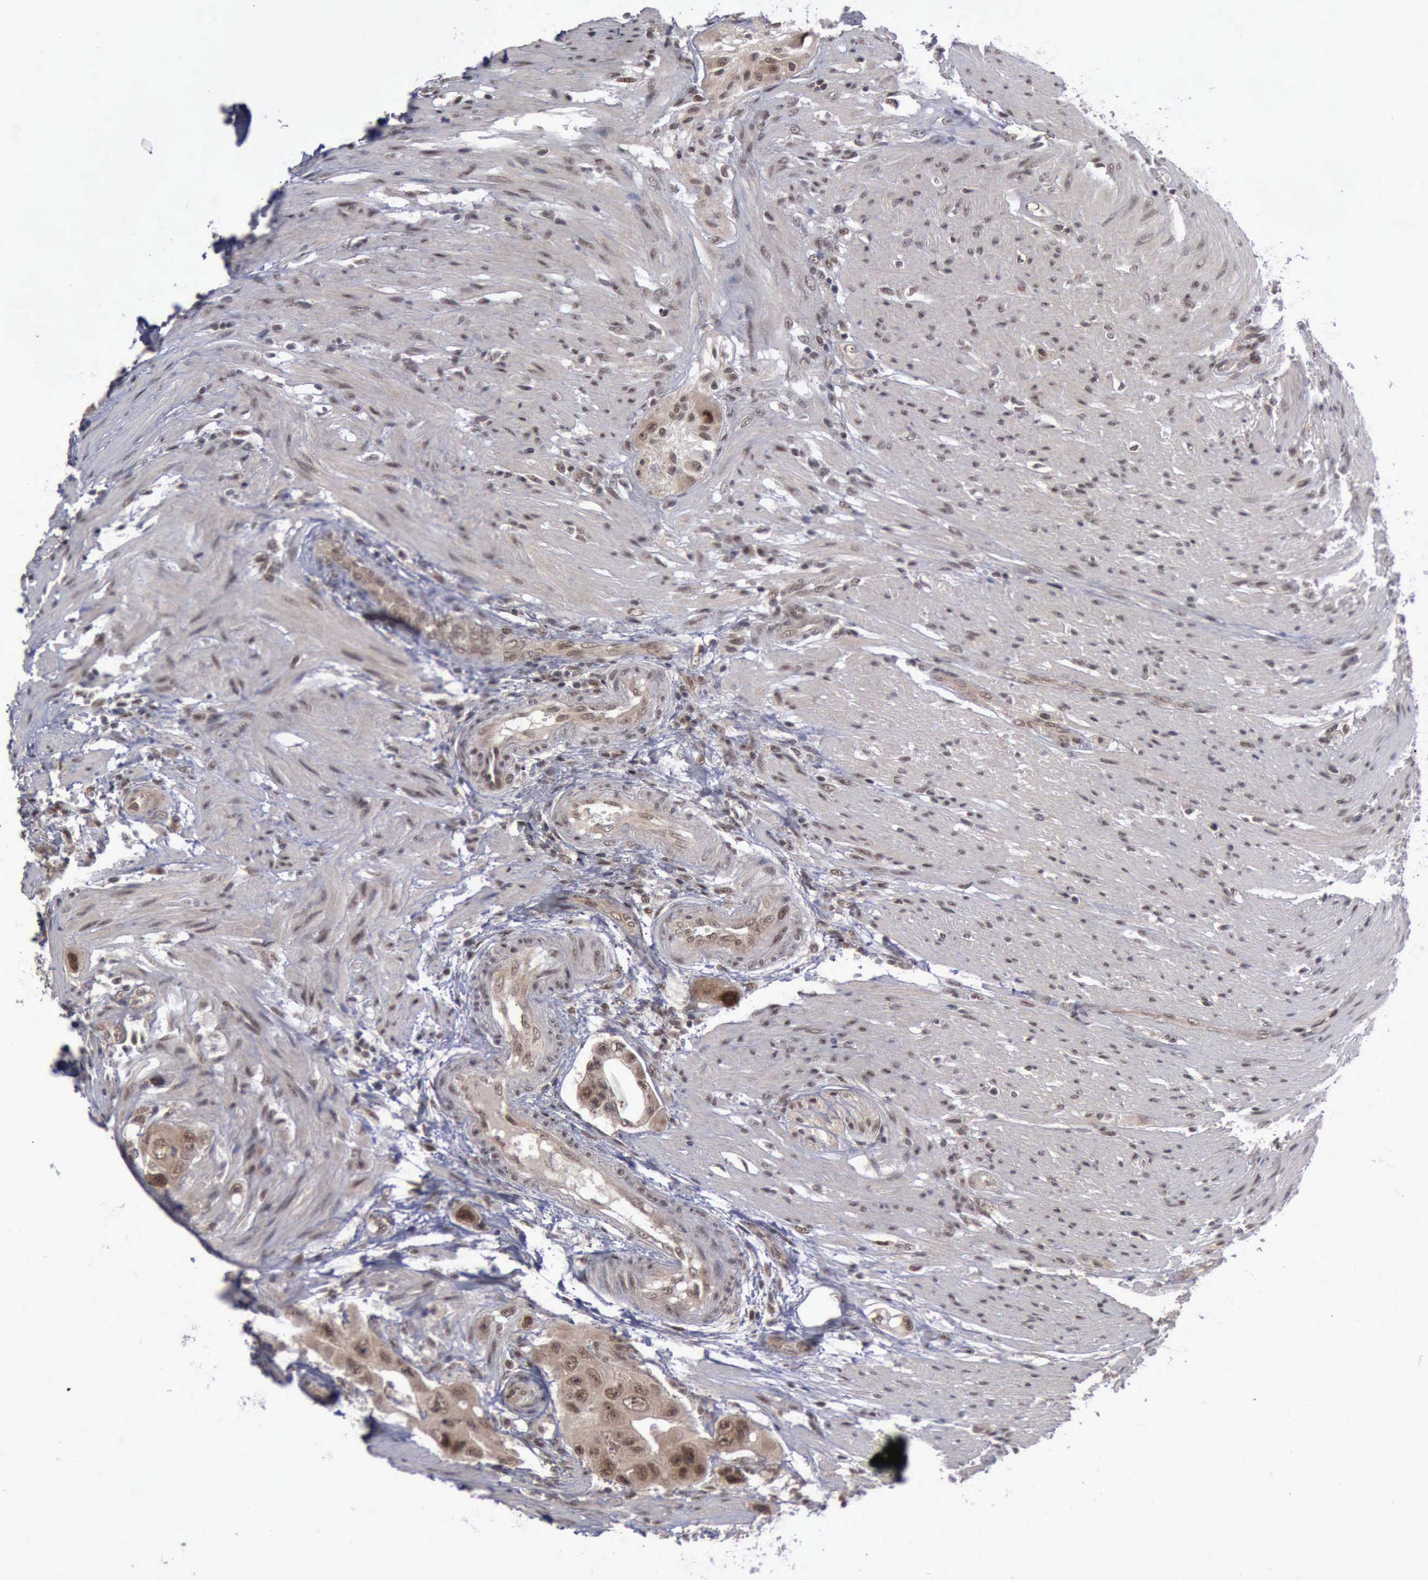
{"staining": {"intensity": "moderate", "quantity": ">75%", "location": "cytoplasmic/membranous,nuclear"}, "tissue": "colorectal cancer", "cell_type": "Tumor cells", "image_type": "cancer", "snomed": [{"axis": "morphology", "description": "Adenocarcinoma, NOS"}, {"axis": "topography", "description": "Colon"}], "caption": "Colorectal adenocarcinoma stained with DAB (3,3'-diaminobenzidine) IHC shows medium levels of moderate cytoplasmic/membranous and nuclear positivity in about >75% of tumor cells.", "gene": "ATM", "patient": {"sex": "female", "age": 46}}